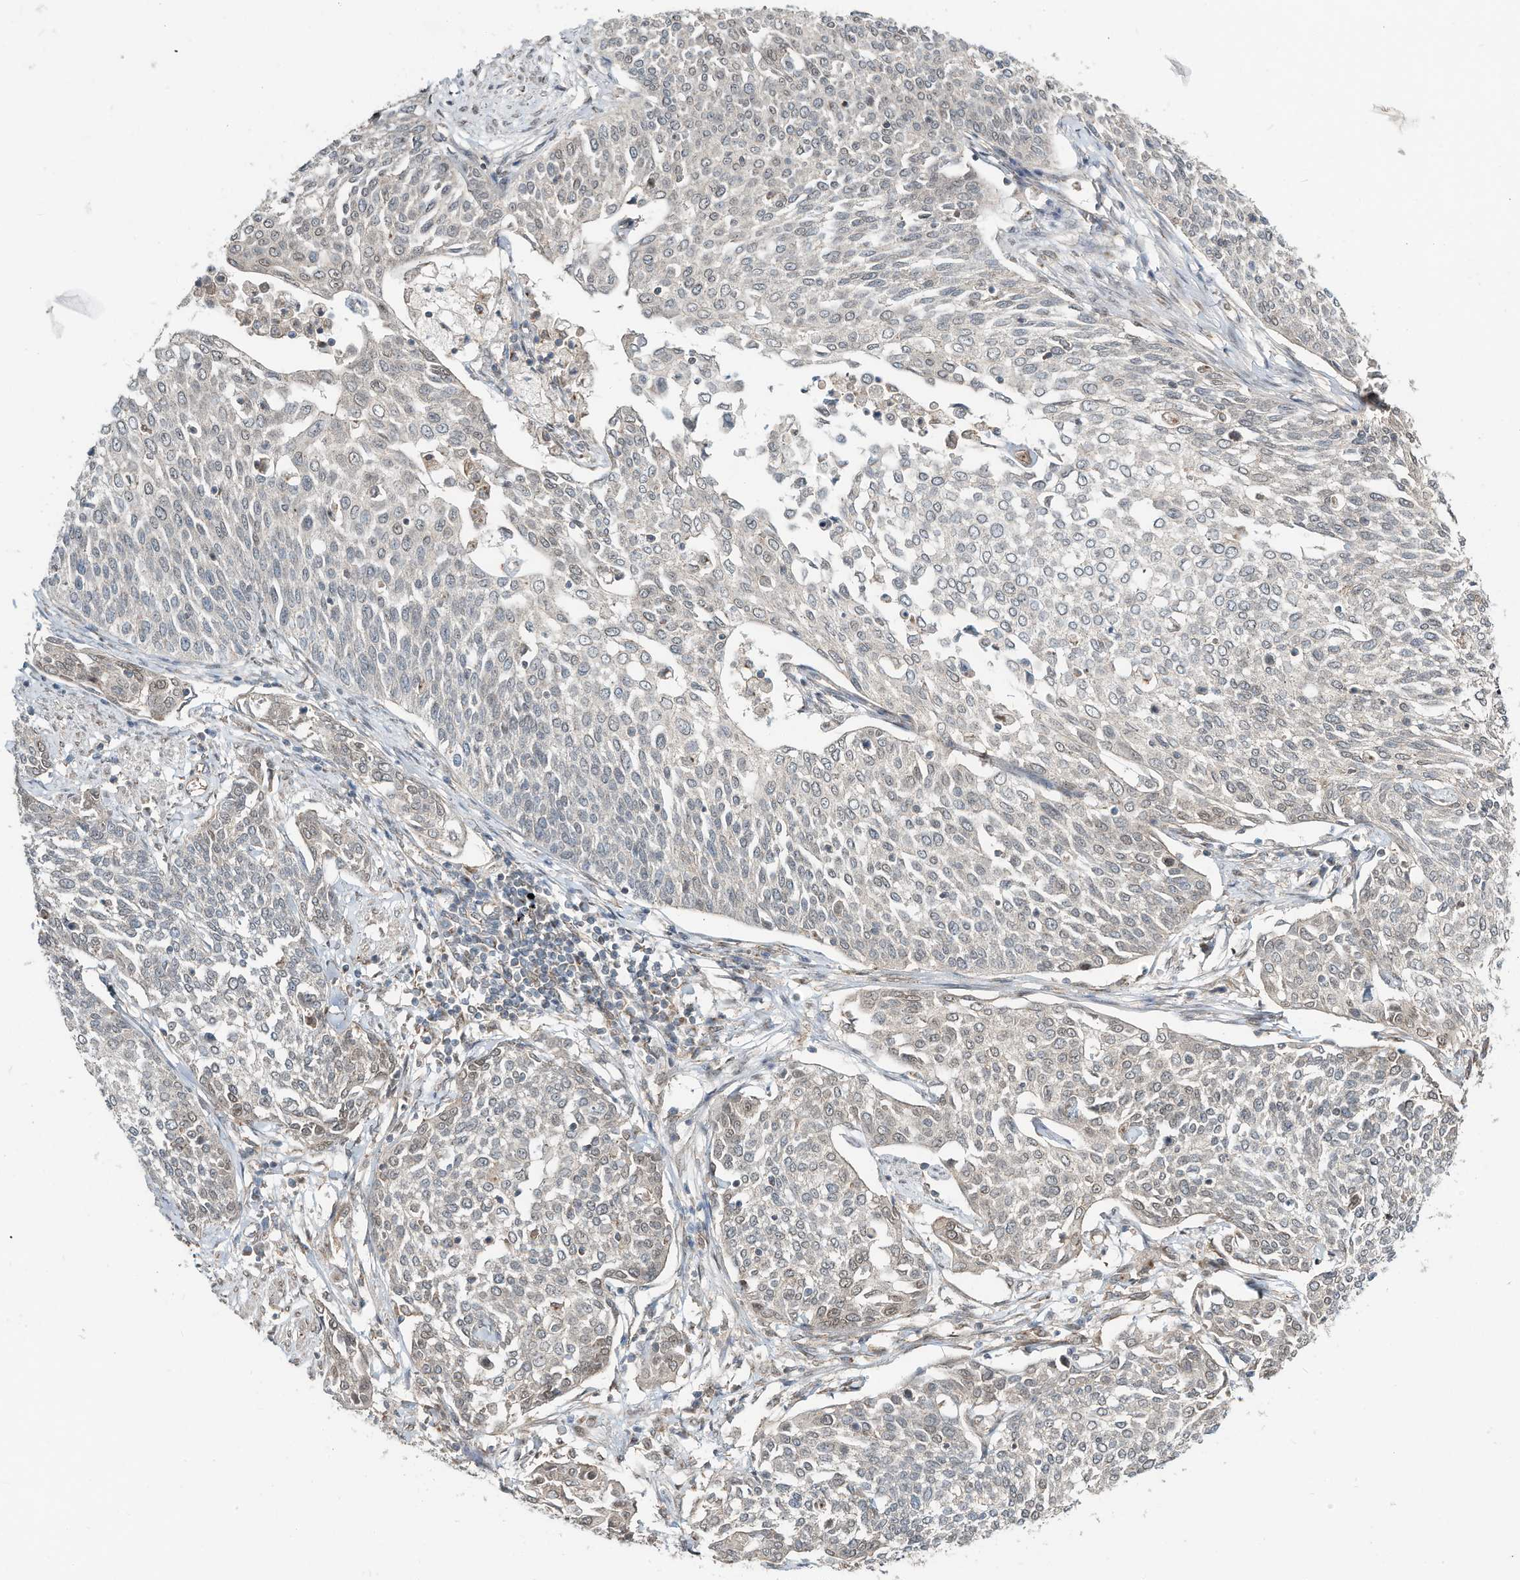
{"staining": {"intensity": "negative", "quantity": "none", "location": "none"}, "tissue": "cervical cancer", "cell_type": "Tumor cells", "image_type": "cancer", "snomed": [{"axis": "morphology", "description": "Squamous cell carcinoma, NOS"}, {"axis": "topography", "description": "Cervix"}], "caption": "Tumor cells show no significant positivity in cervical cancer.", "gene": "CUX1", "patient": {"sex": "female", "age": 34}}